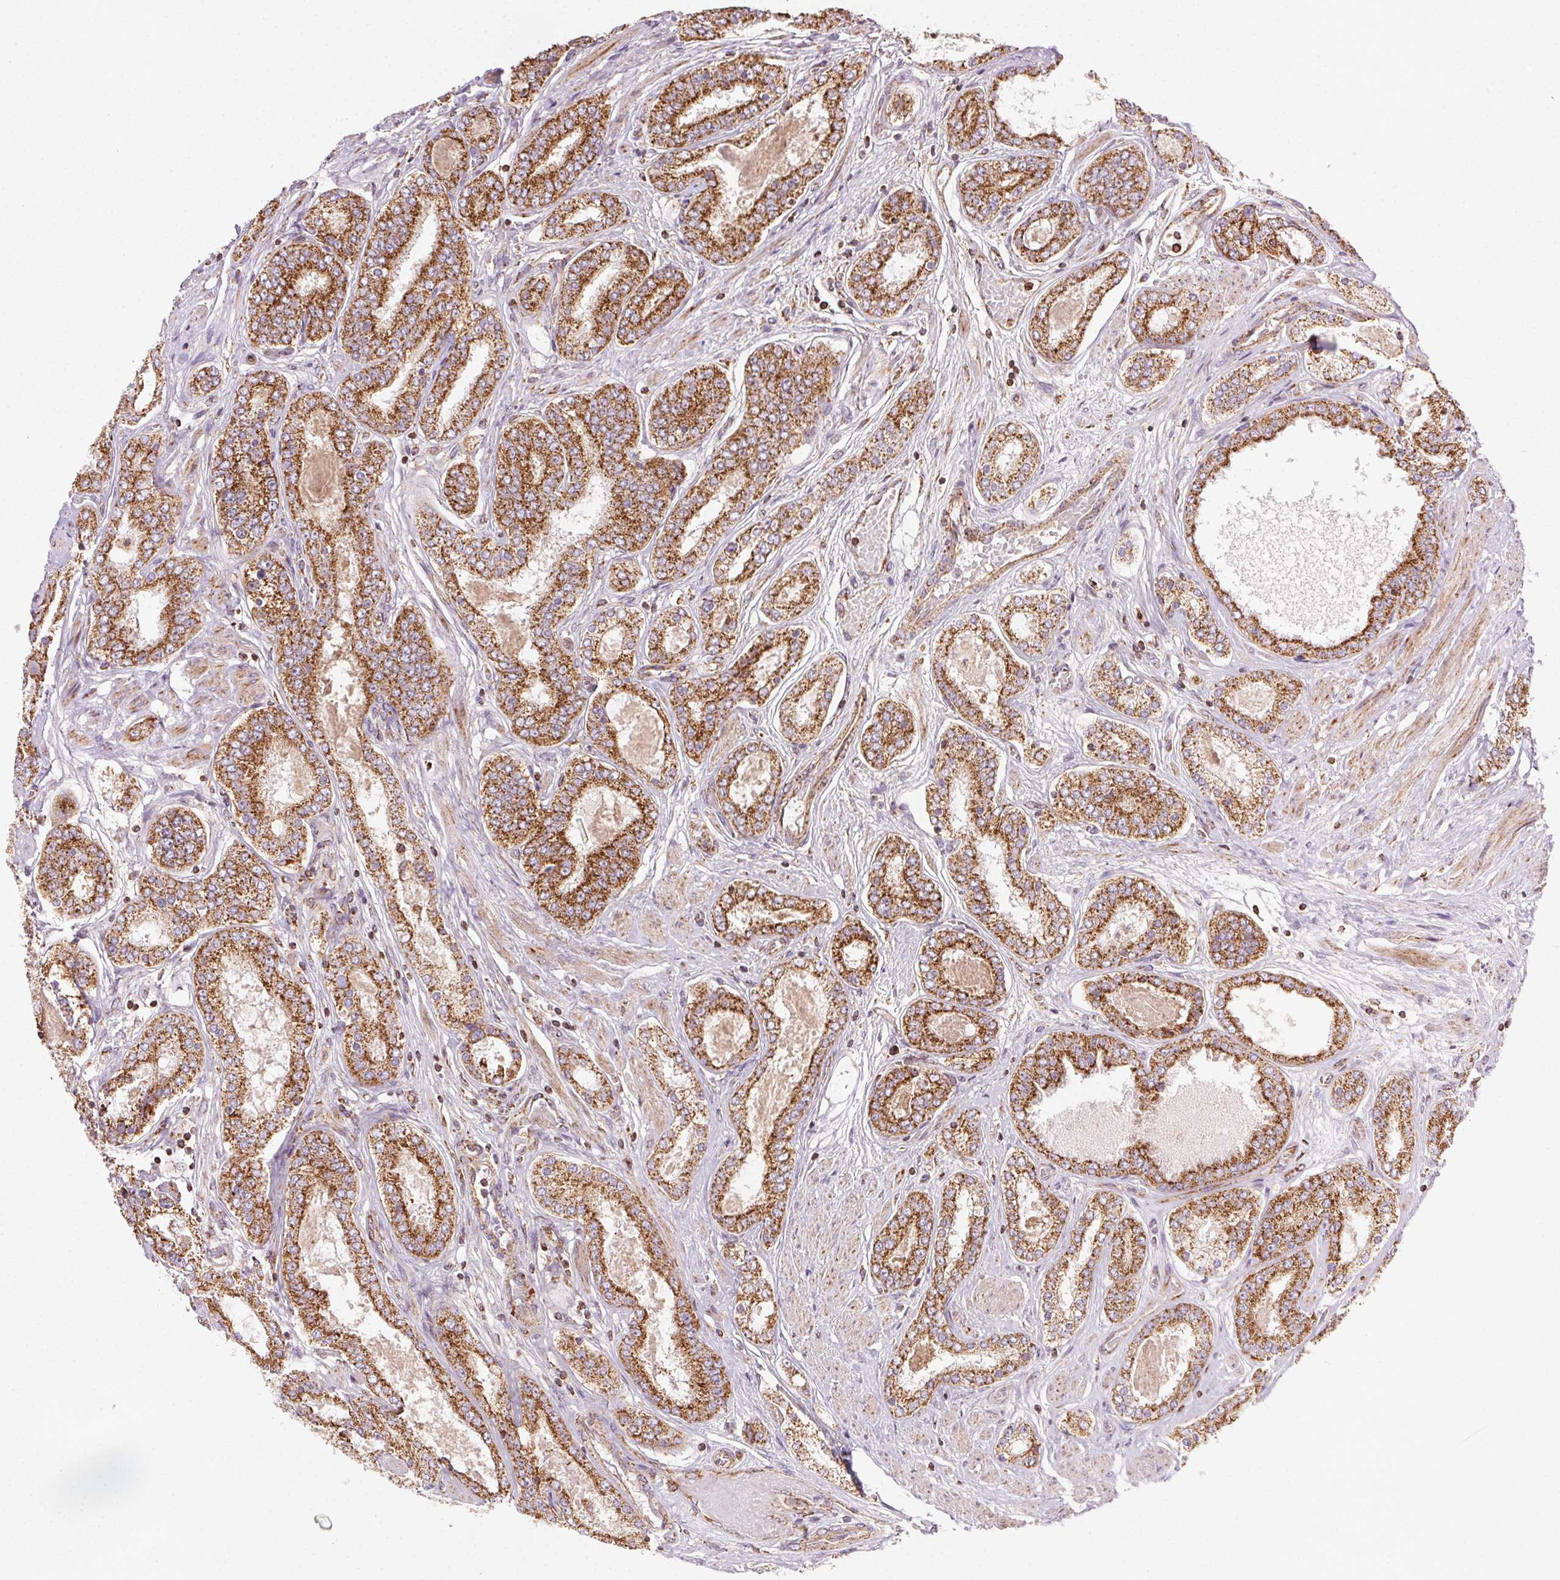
{"staining": {"intensity": "strong", "quantity": ">75%", "location": "cytoplasmic/membranous"}, "tissue": "prostate cancer", "cell_type": "Tumor cells", "image_type": "cancer", "snomed": [{"axis": "morphology", "description": "Adenocarcinoma, High grade"}, {"axis": "topography", "description": "Prostate"}], "caption": "Prostate adenocarcinoma (high-grade) stained with a brown dye displays strong cytoplasmic/membranous positive positivity in about >75% of tumor cells.", "gene": "CLPB", "patient": {"sex": "male", "age": 63}}